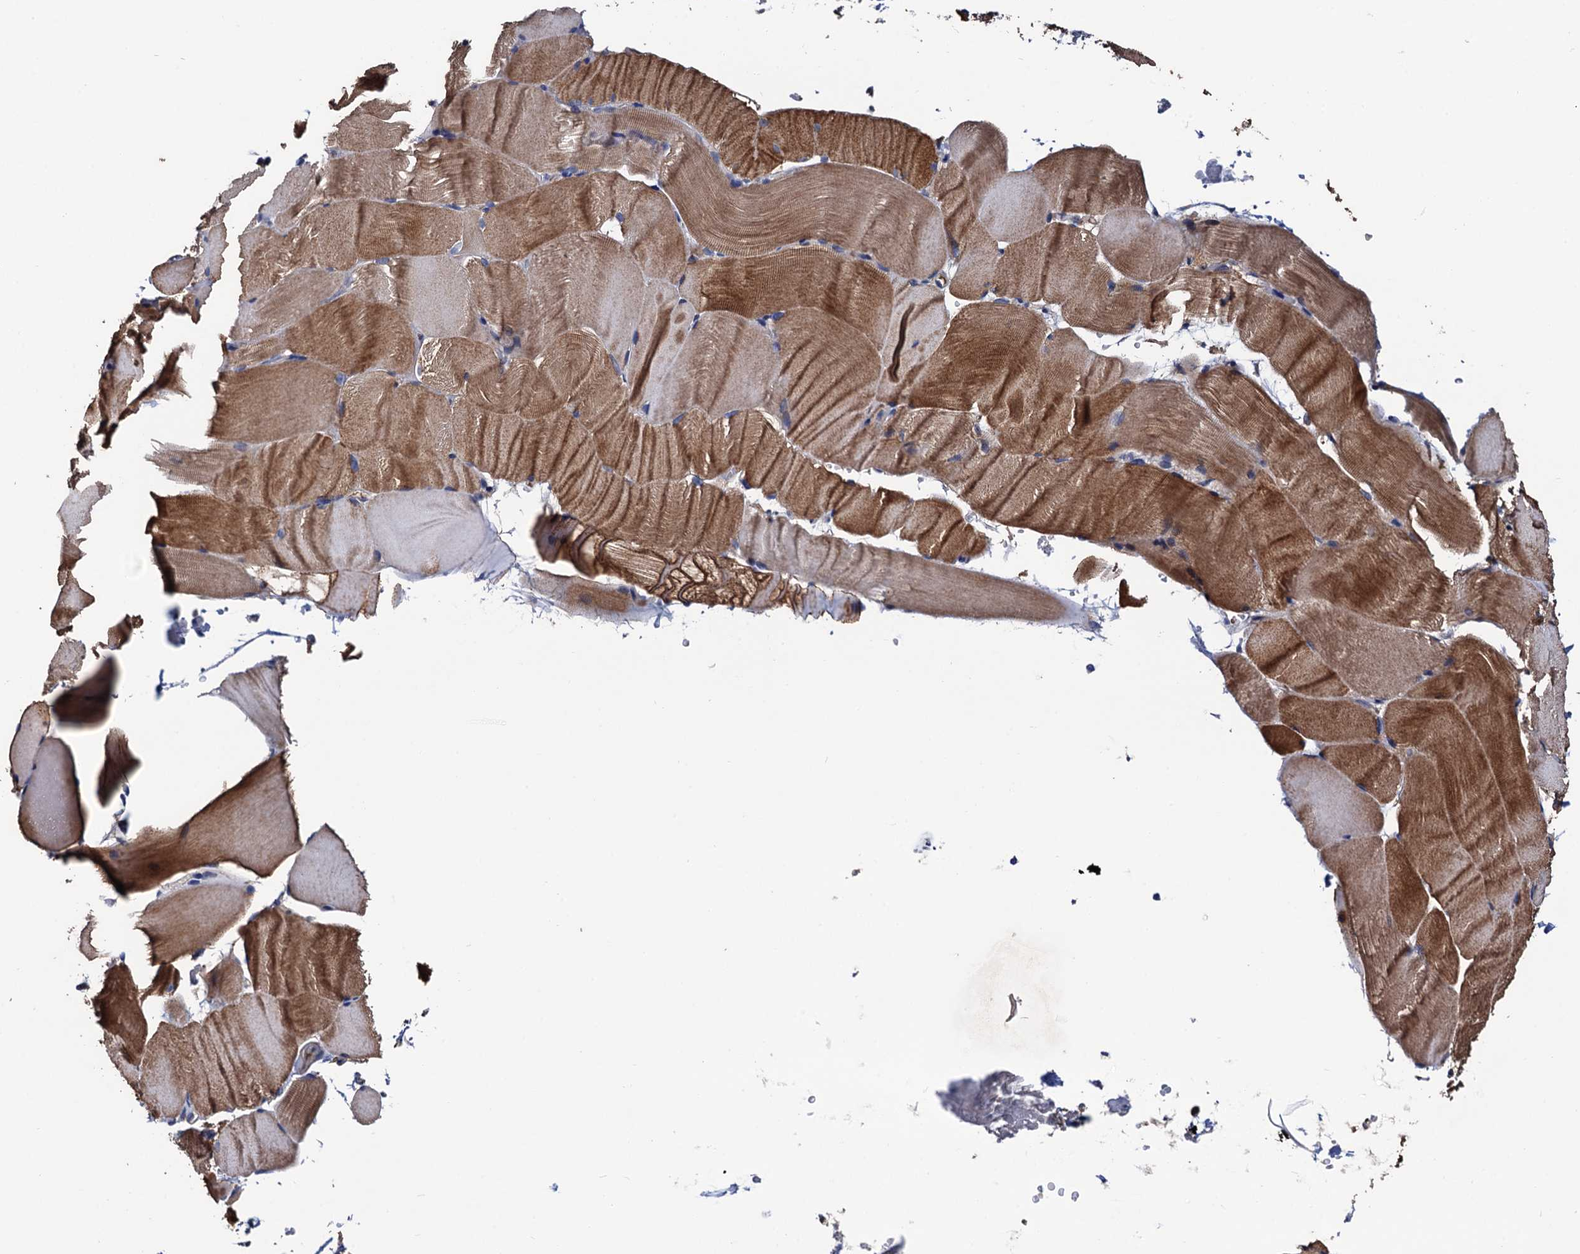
{"staining": {"intensity": "moderate", "quantity": "25%-75%", "location": "cytoplasmic/membranous"}, "tissue": "skeletal muscle", "cell_type": "Myocytes", "image_type": "normal", "snomed": [{"axis": "morphology", "description": "Normal tissue, NOS"}, {"axis": "topography", "description": "Skeletal muscle"}, {"axis": "topography", "description": "Parathyroid gland"}], "caption": "Immunohistochemistry (IHC) (DAB (3,3'-diaminobenzidine)) staining of benign human skeletal muscle exhibits moderate cytoplasmic/membranous protein staining in about 25%-75% of myocytes.", "gene": "RGS11", "patient": {"sex": "female", "age": 37}}